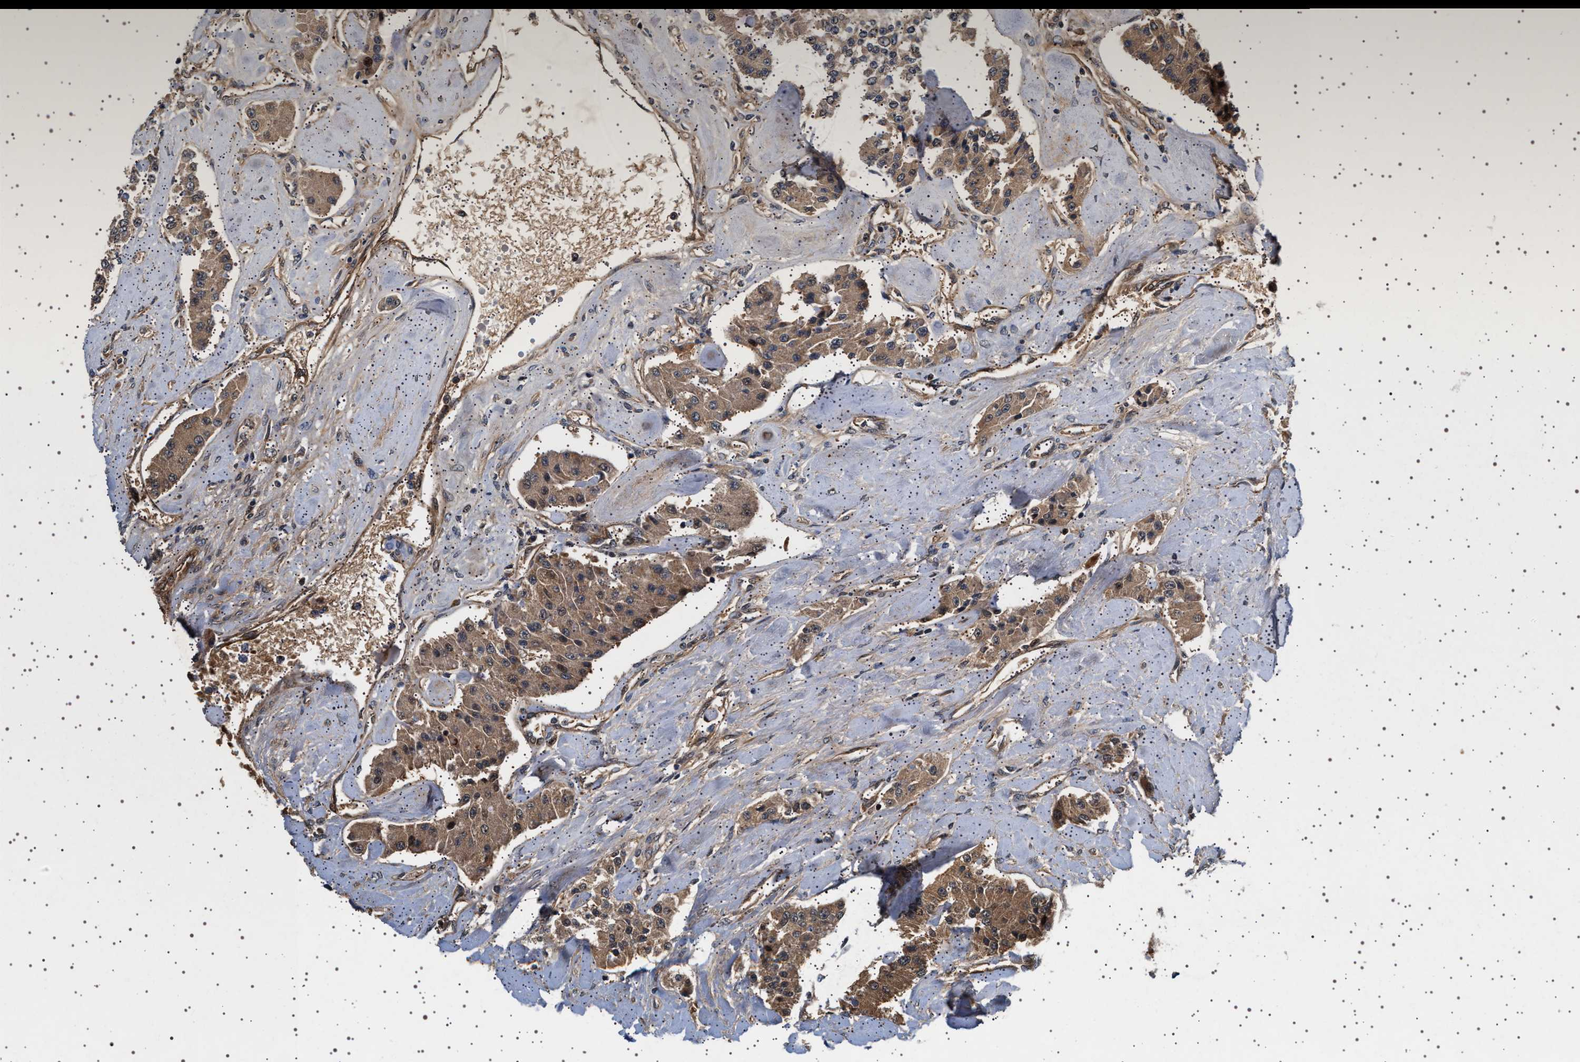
{"staining": {"intensity": "moderate", "quantity": ">75%", "location": "cytoplasmic/membranous"}, "tissue": "carcinoid", "cell_type": "Tumor cells", "image_type": "cancer", "snomed": [{"axis": "morphology", "description": "Carcinoid, malignant, NOS"}, {"axis": "topography", "description": "Pancreas"}], "caption": "Immunohistochemical staining of human carcinoid (malignant) demonstrates medium levels of moderate cytoplasmic/membranous expression in about >75% of tumor cells.", "gene": "FICD", "patient": {"sex": "male", "age": 41}}